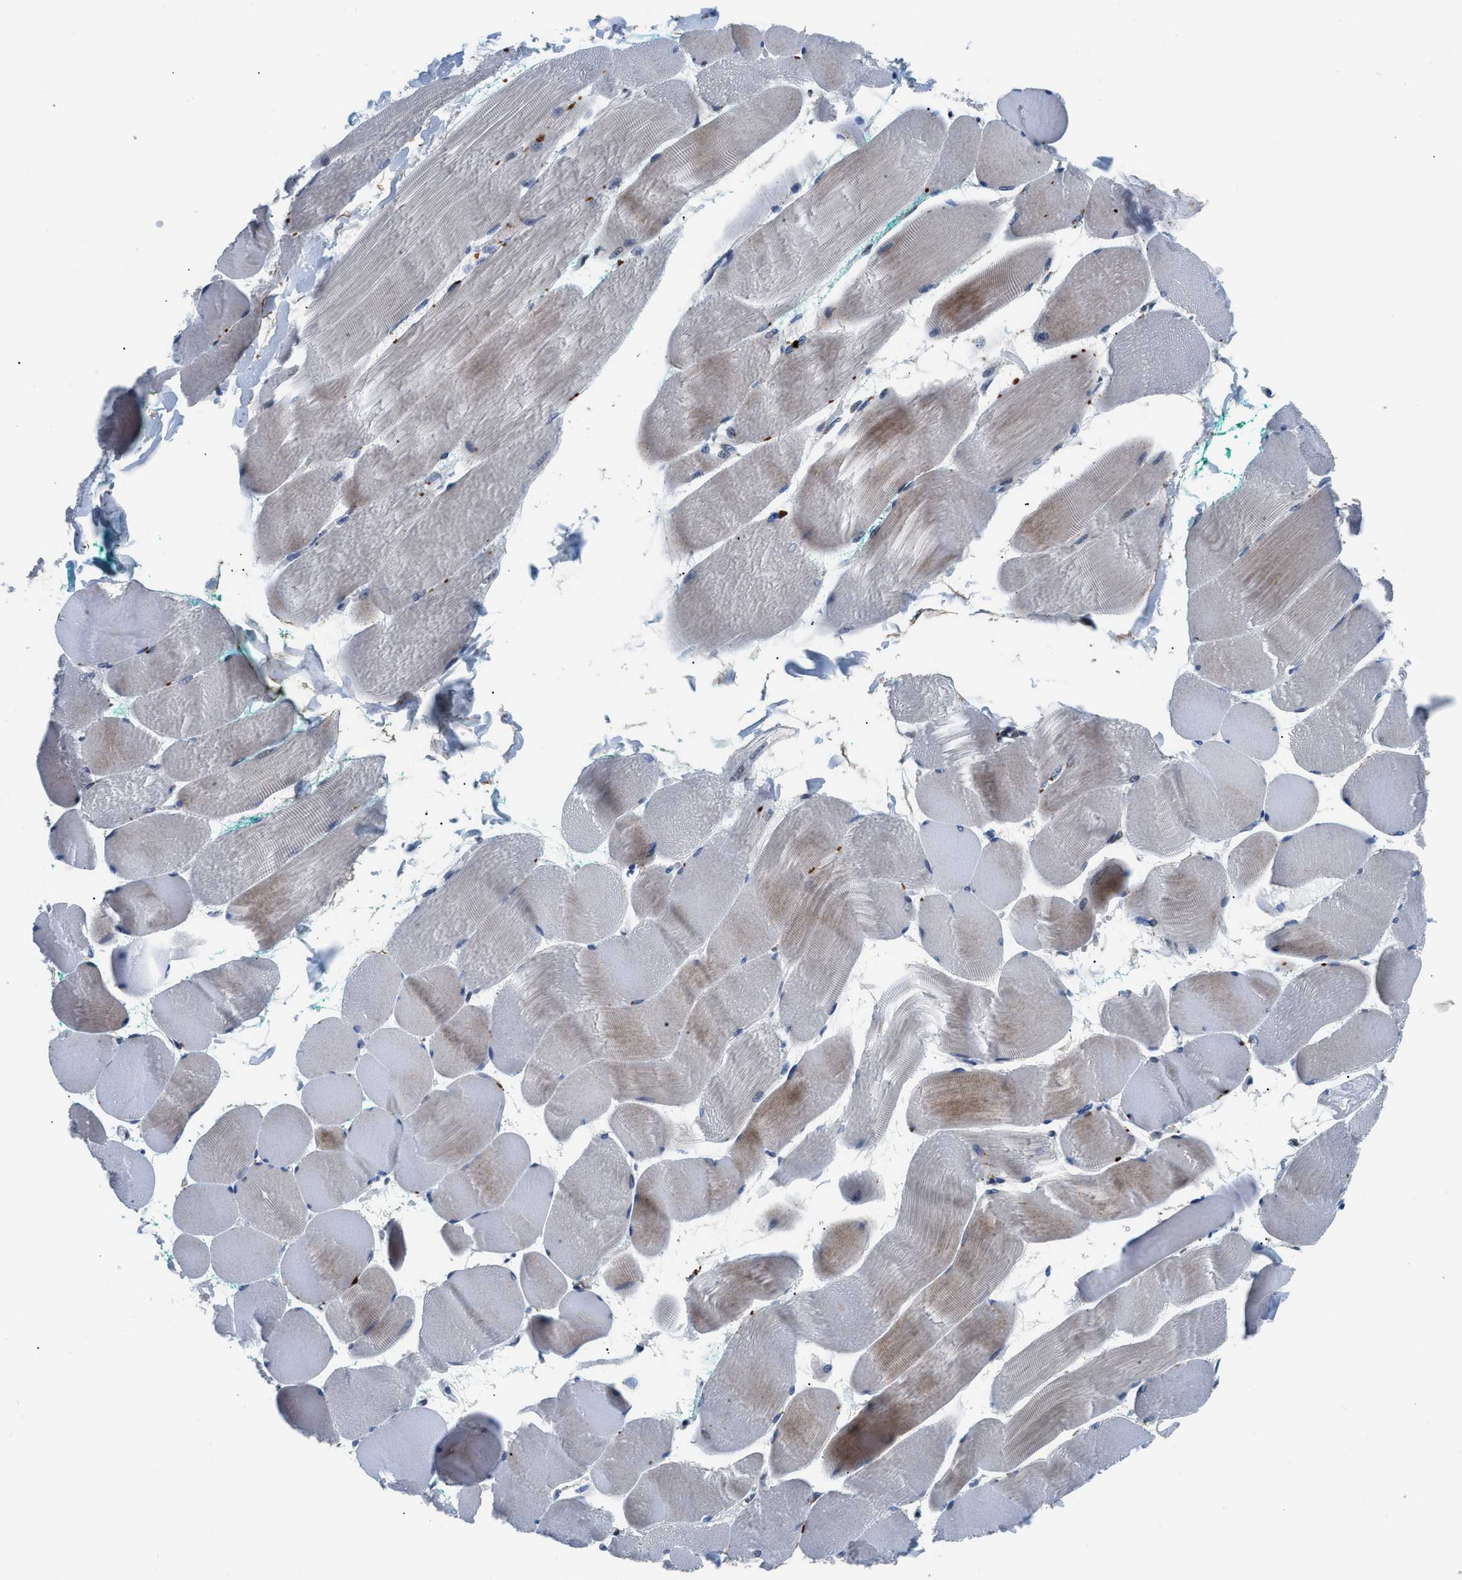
{"staining": {"intensity": "weak", "quantity": "25%-75%", "location": "cytoplasmic/membranous"}, "tissue": "skeletal muscle", "cell_type": "Myocytes", "image_type": "normal", "snomed": [{"axis": "morphology", "description": "Normal tissue, NOS"}, {"axis": "morphology", "description": "Squamous cell carcinoma, NOS"}, {"axis": "topography", "description": "Skeletal muscle"}], "caption": "A high-resolution micrograph shows immunohistochemistry (IHC) staining of normal skeletal muscle, which exhibits weak cytoplasmic/membranous expression in approximately 25%-75% of myocytes.", "gene": "LMO2", "patient": {"sex": "male", "age": 51}}